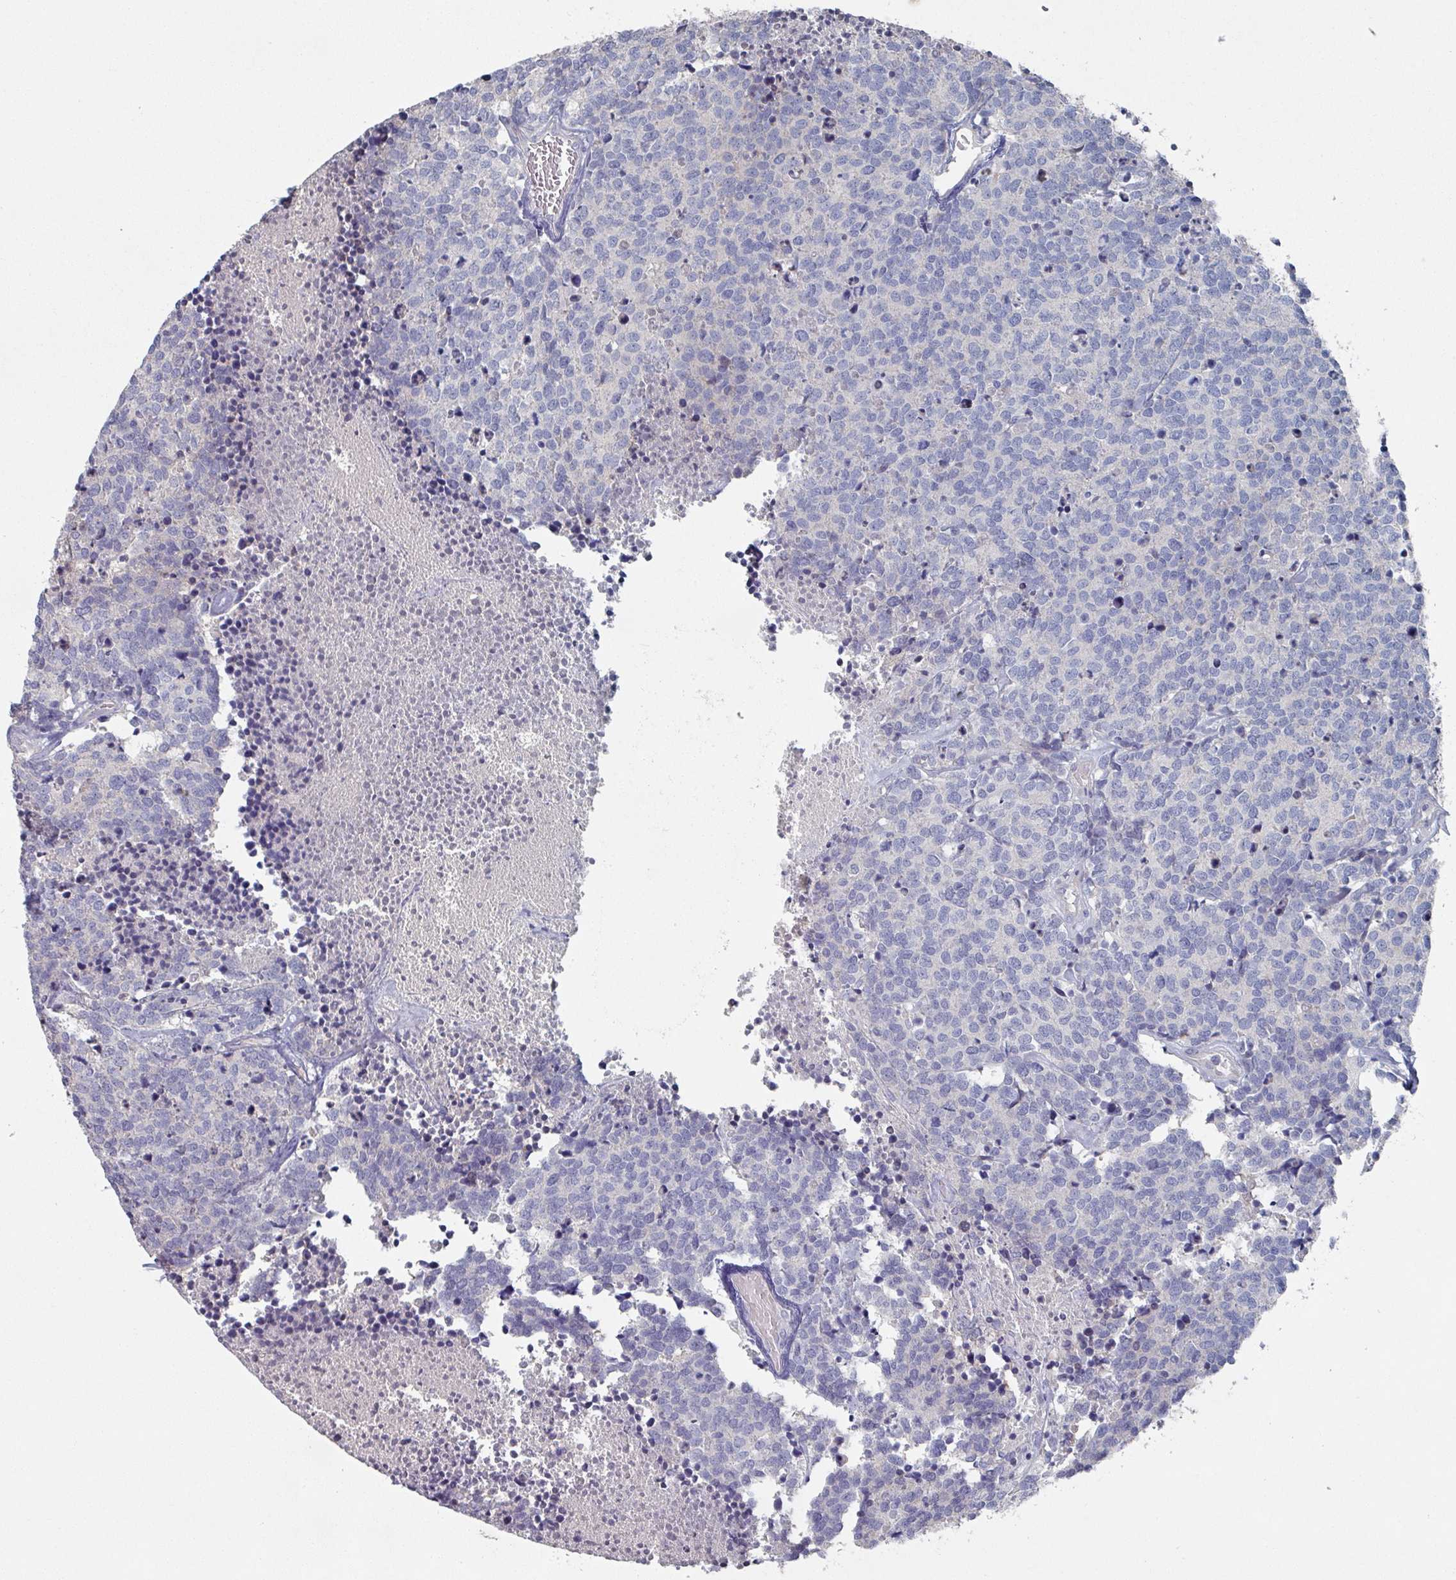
{"staining": {"intensity": "negative", "quantity": "none", "location": "none"}, "tissue": "carcinoid", "cell_type": "Tumor cells", "image_type": "cancer", "snomed": [{"axis": "morphology", "description": "Carcinoid, malignant, NOS"}, {"axis": "topography", "description": "Skin"}], "caption": "This image is of carcinoid (malignant) stained with immunohistochemistry (IHC) to label a protein in brown with the nuclei are counter-stained blue. There is no positivity in tumor cells. (DAB IHC, high magnification).", "gene": "EFL1", "patient": {"sex": "female", "age": 79}}